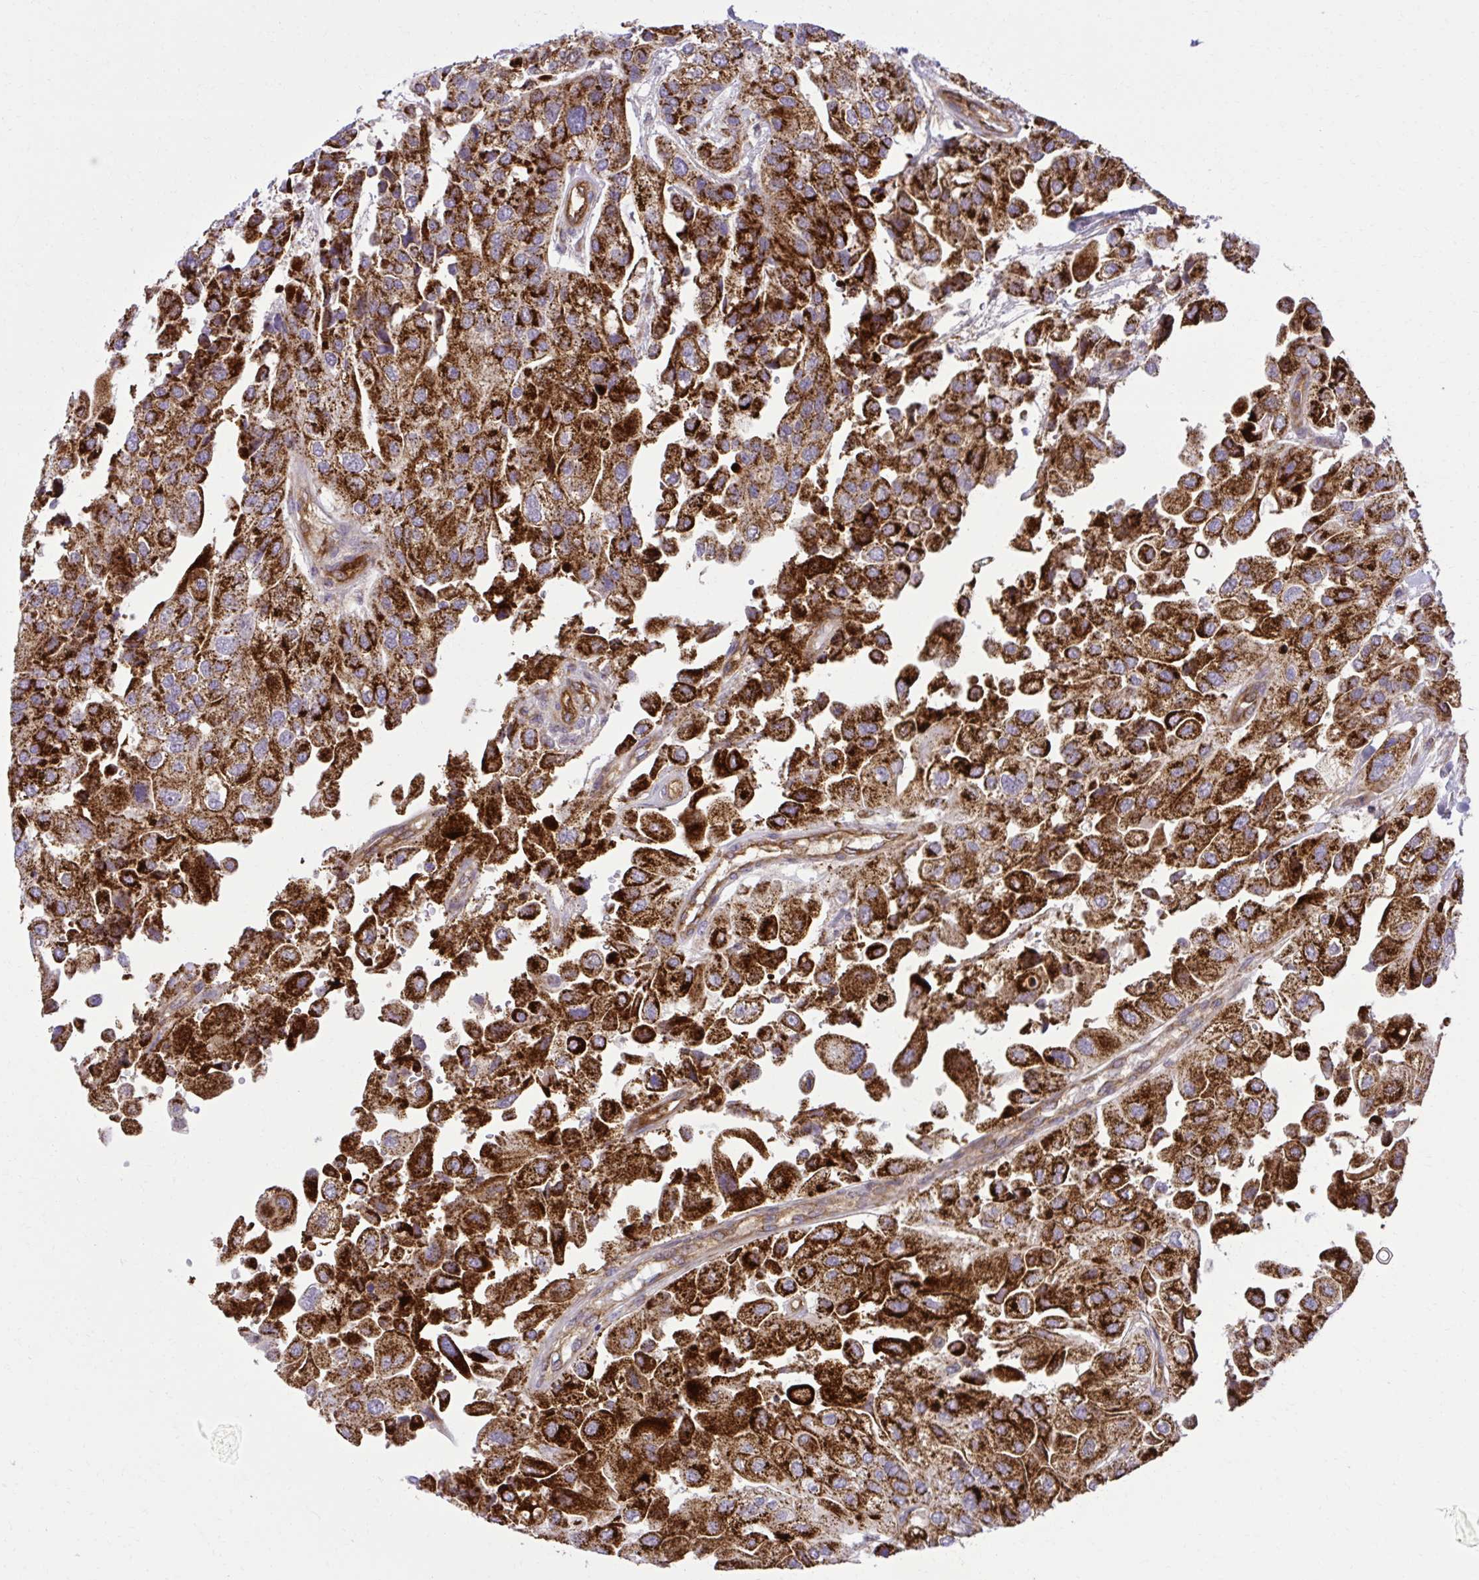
{"staining": {"intensity": "strong", "quantity": ">75%", "location": "cytoplasmic/membranous"}, "tissue": "urothelial cancer", "cell_type": "Tumor cells", "image_type": "cancer", "snomed": [{"axis": "morphology", "description": "Urothelial carcinoma, High grade"}, {"axis": "topography", "description": "Urinary bladder"}], "caption": "Immunohistochemistry staining of urothelial cancer, which displays high levels of strong cytoplasmic/membranous expression in approximately >75% of tumor cells indicating strong cytoplasmic/membranous protein positivity. The staining was performed using DAB (brown) for protein detection and nuclei were counterstained in hematoxylin (blue).", "gene": "LIMS1", "patient": {"sex": "female", "age": 64}}